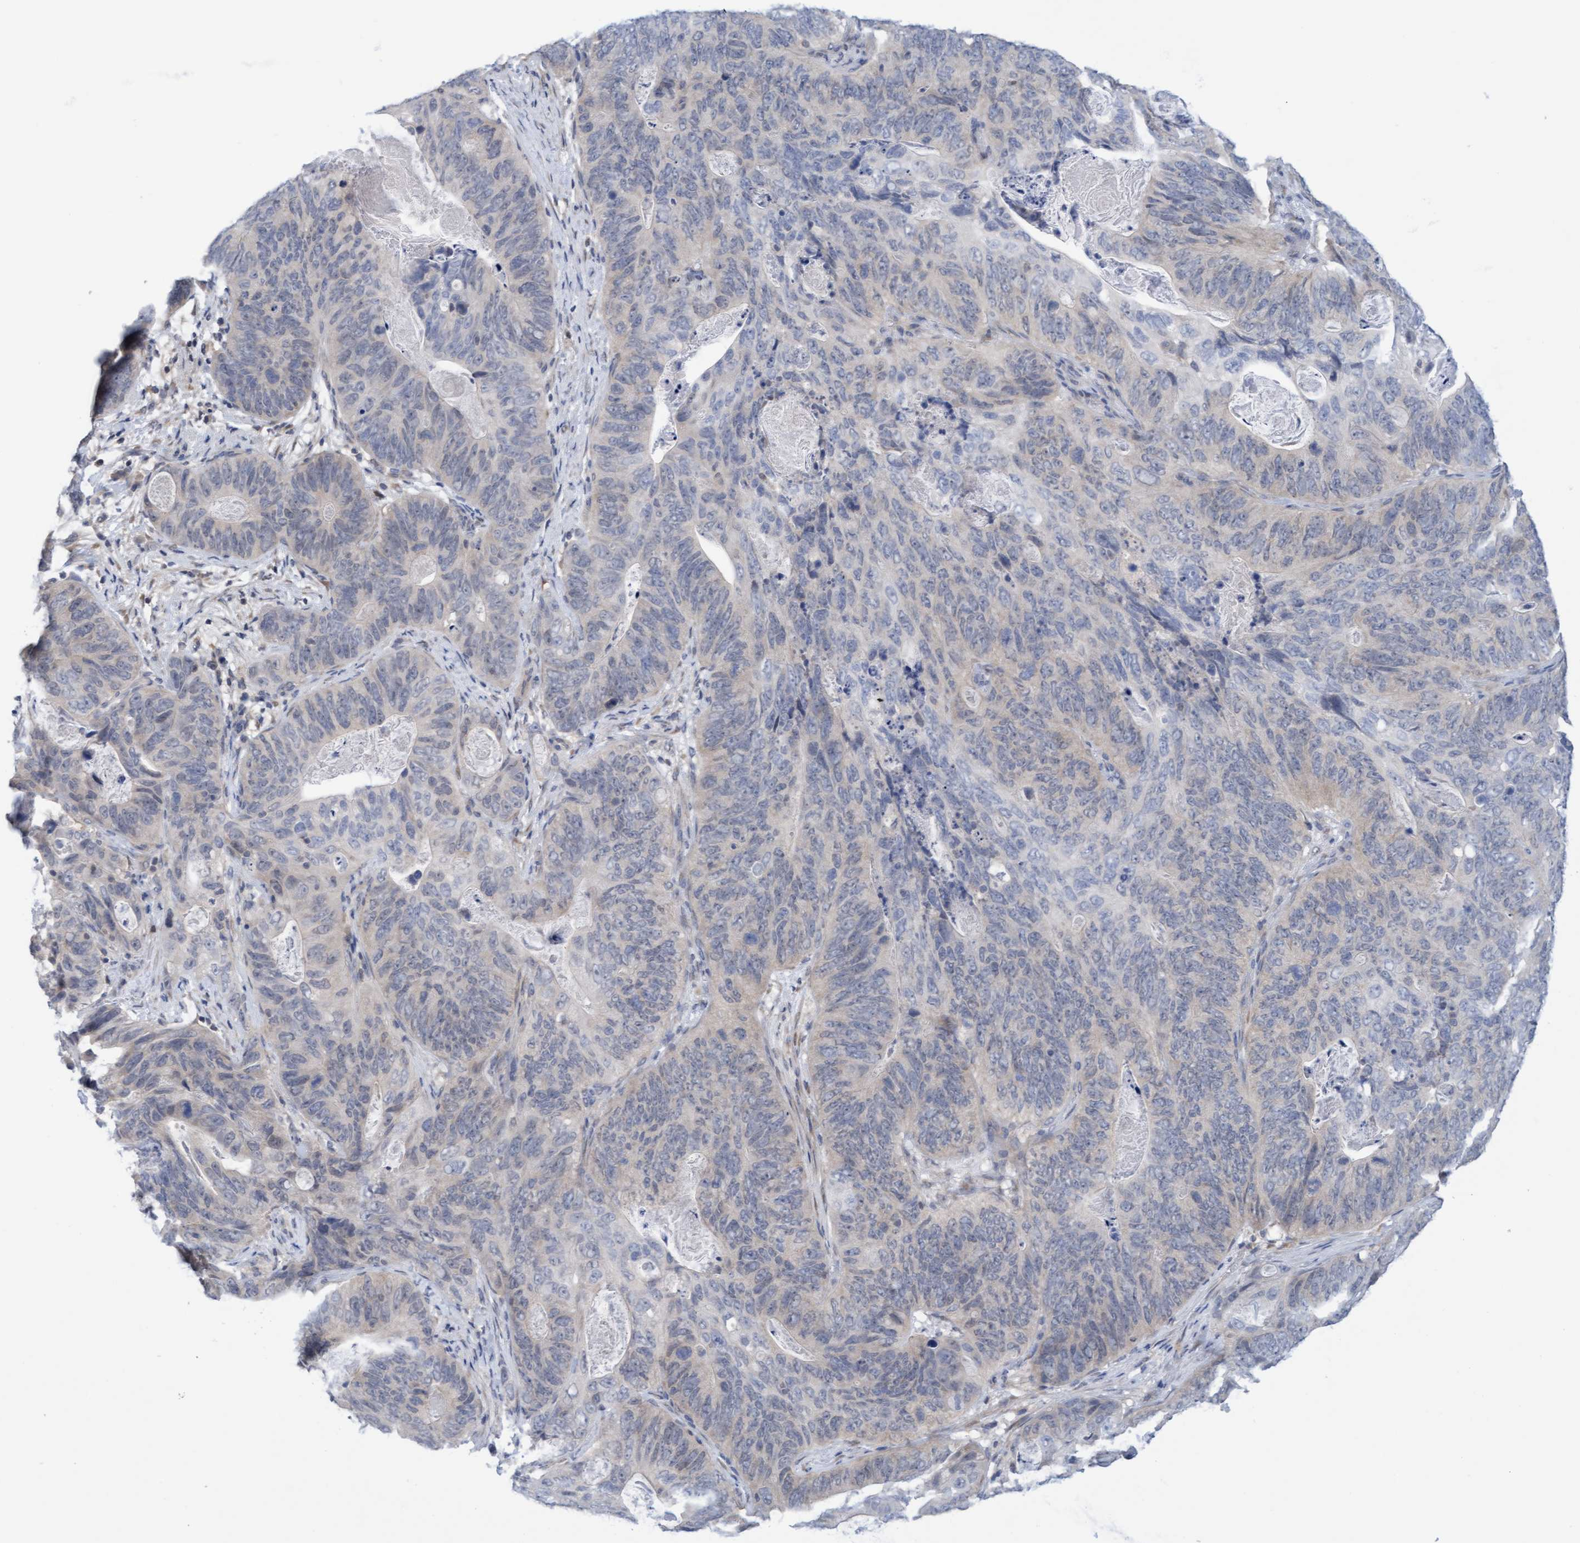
{"staining": {"intensity": "negative", "quantity": "none", "location": "none"}, "tissue": "stomach cancer", "cell_type": "Tumor cells", "image_type": "cancer", "snomed": [{"axis": "morphology", "description": "Normal tissue, NOS"}, {"axis": "morphology", "description": "Adenocarcinoma, NOS"}, {"axis": "topography", "description": "Stomach"}], "caption": "The photomicrograph exhibits no staining of tumor cells in stomach adenocarcinoma.", "gene": "AMZ2", "patient": {"sex": "female", "age": 89}}